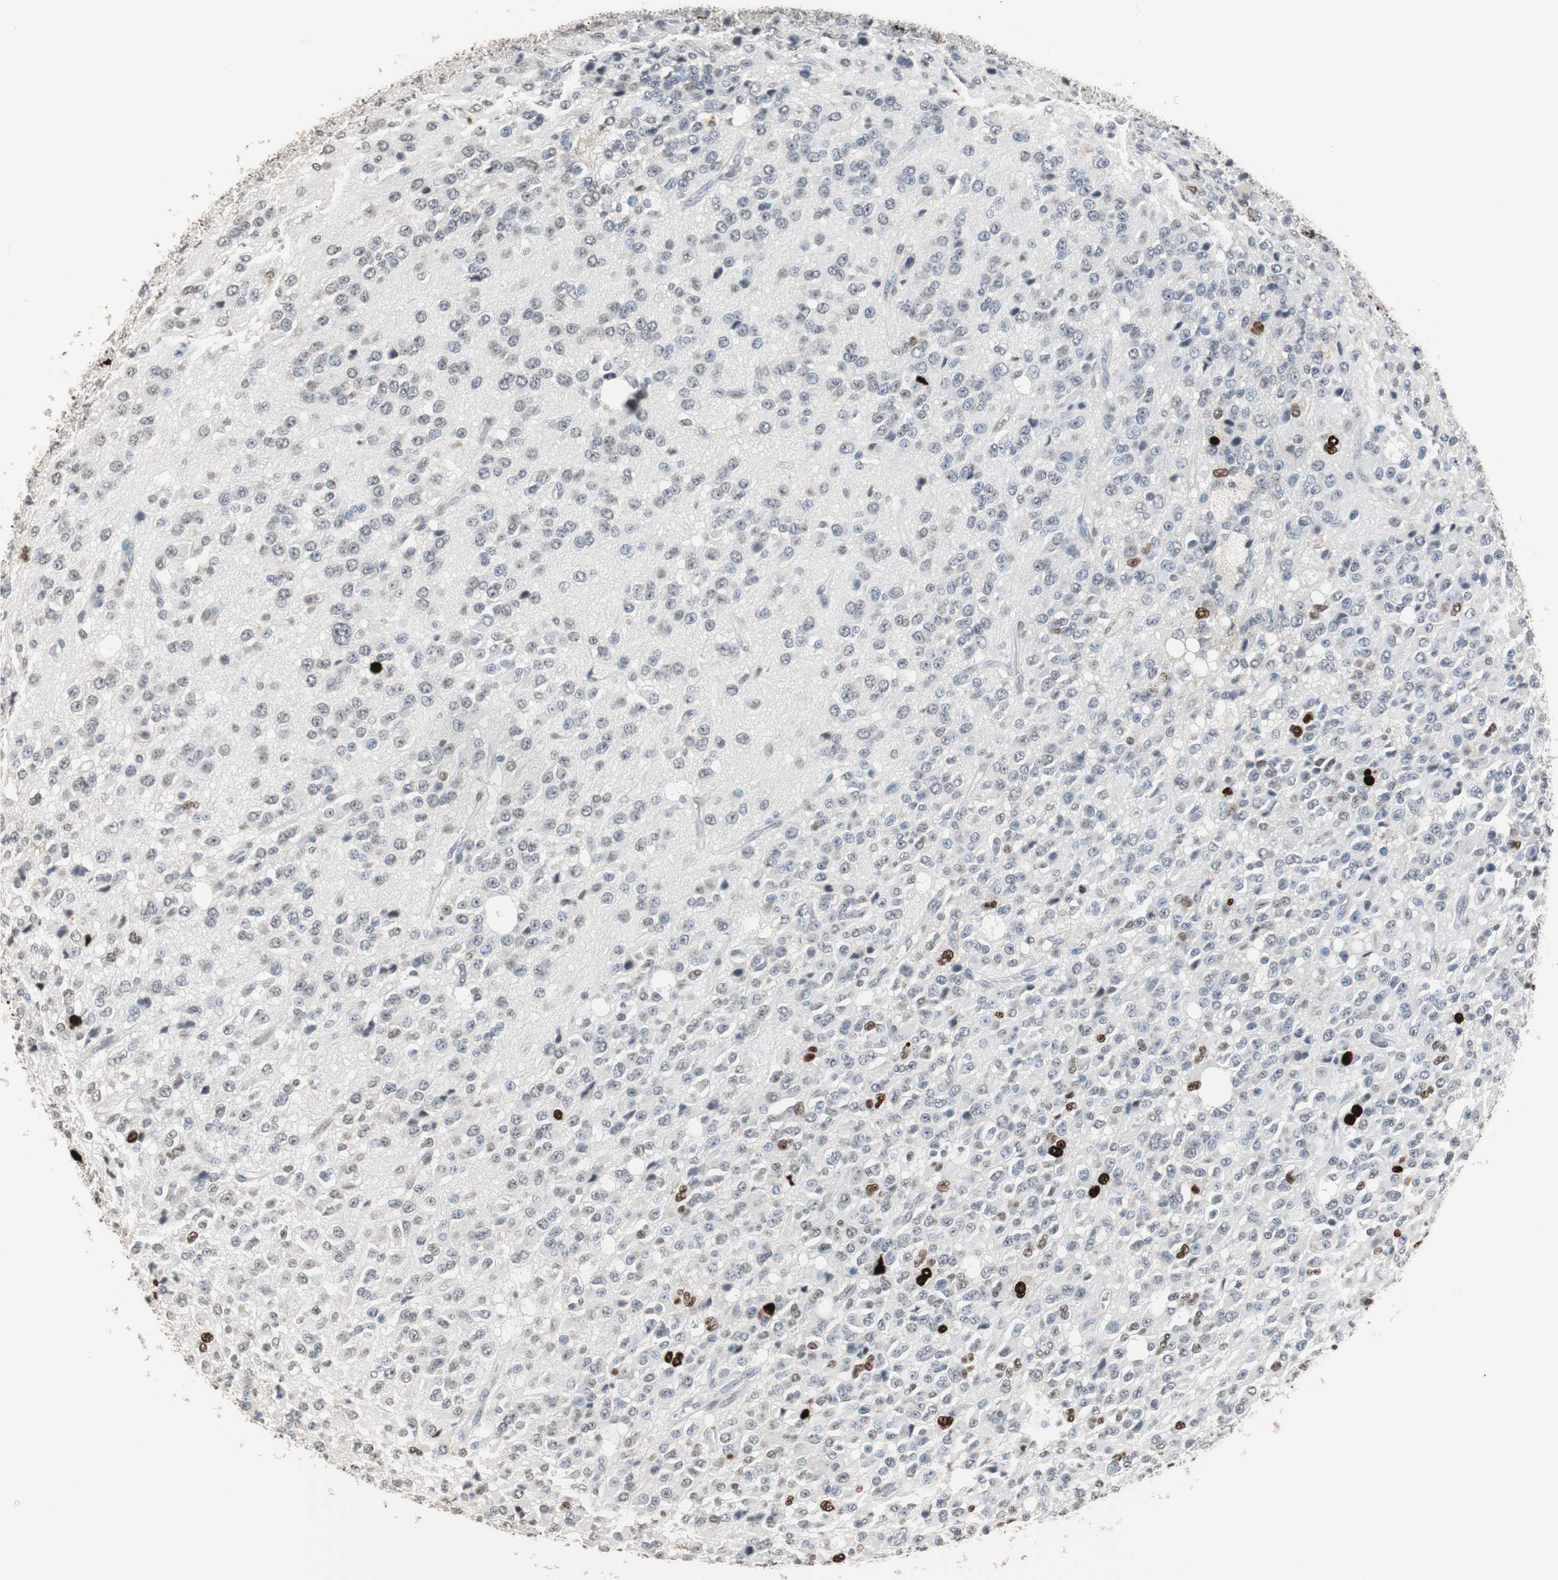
{"staining": {"intensity": "strong", "quantity": "<25%", "location": "nuclear"}, "tissue": "glioma", "cell_type": "Tumor cells", "image_type": "cancer", "snomed": [{"axis": "morphology", "description": "Glioma, malignant, High grade"}, {"axis": "topography", "description": "pancreas cauda"}], "caption": "A brown stain shows strong nuclear expression of a protein in glioma tumor cells. Immunohistochemistry (ihc) stains the protein of interest in brown and the nuclei are stained blue.", "gene": "TOP2A", "patient": {"sex": "male", "age": 60}}